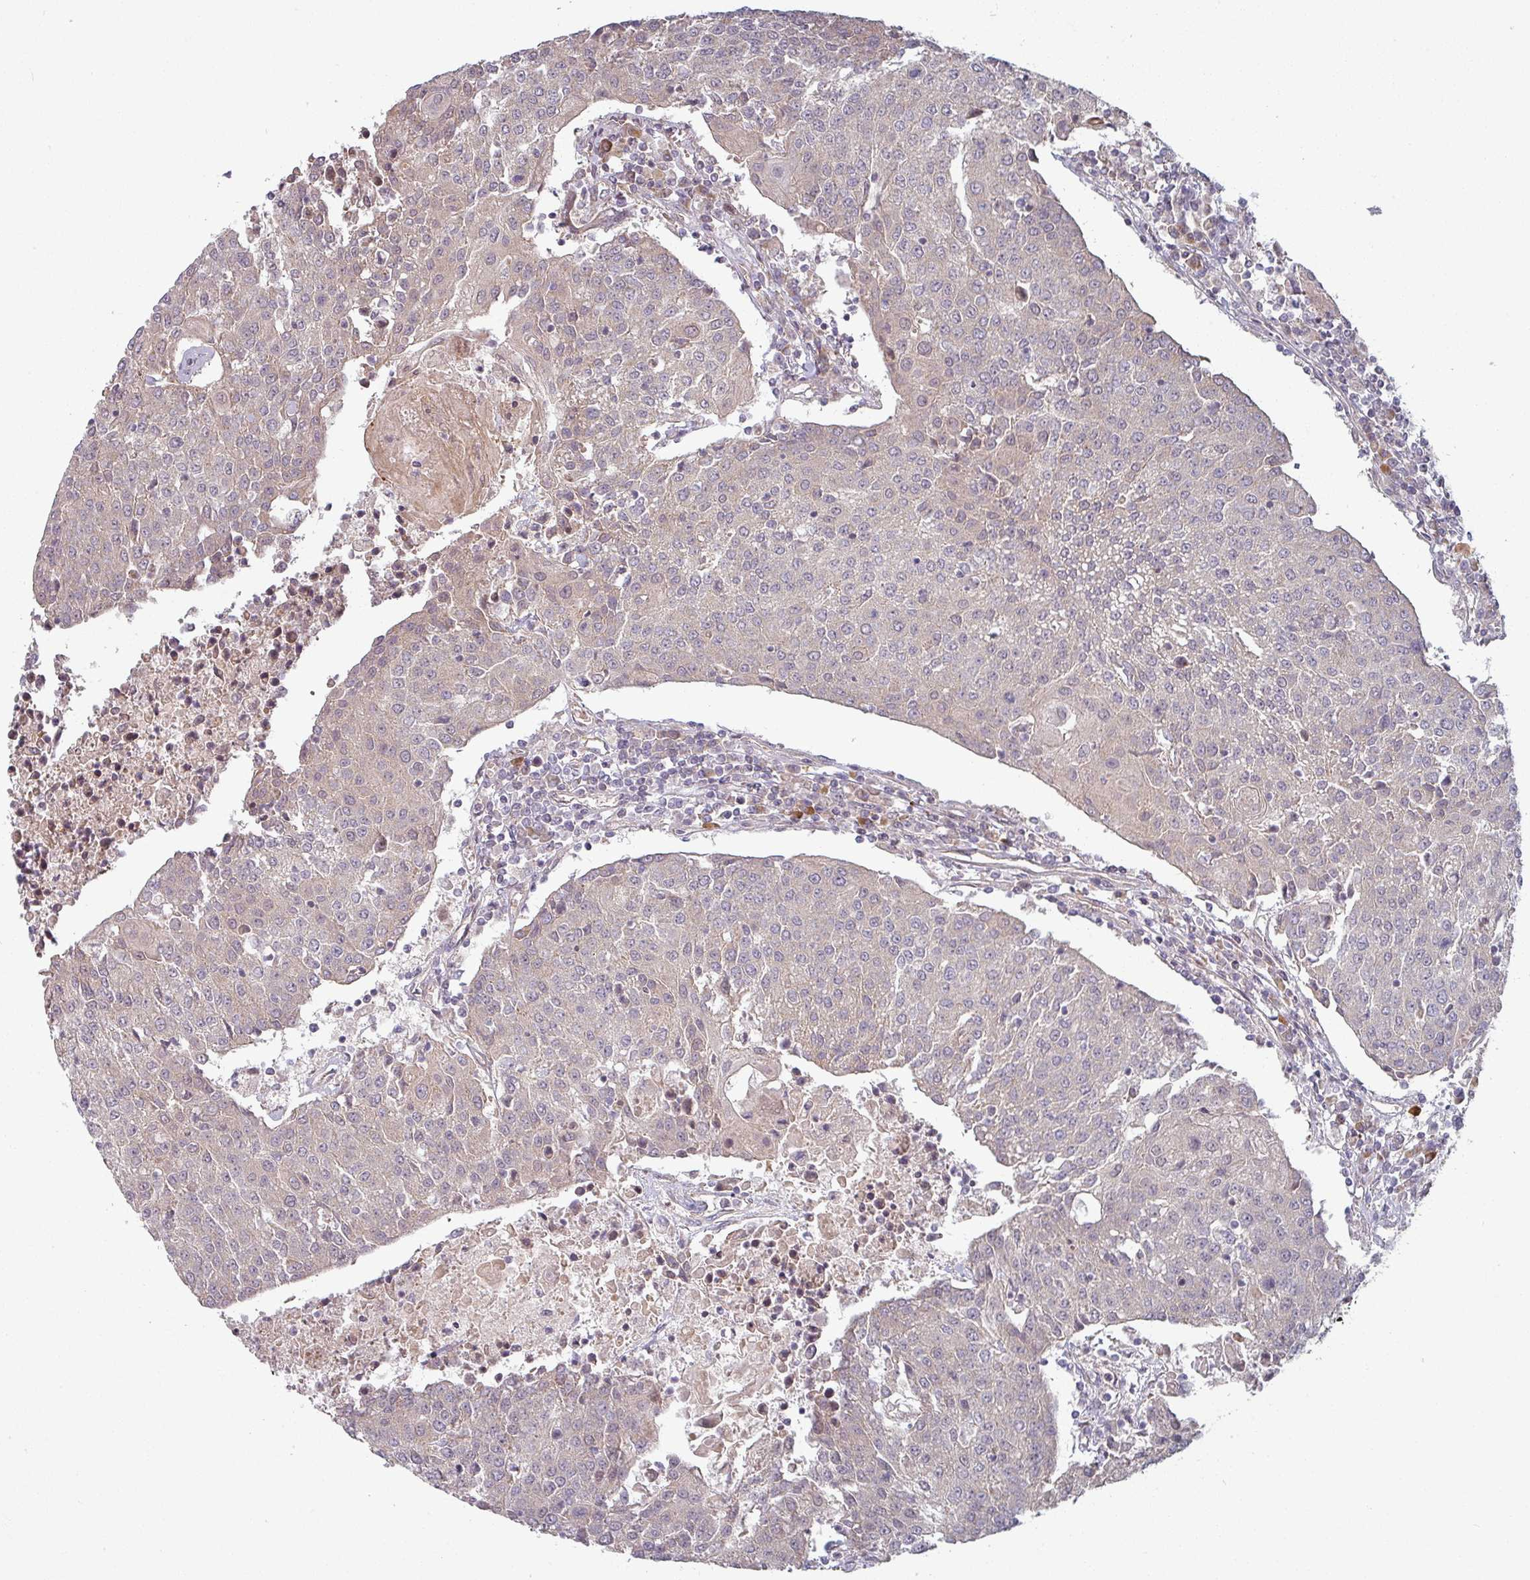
{"staining": {"intensity": "negative", "quantity": "none", "location": "none"}, "tissue": "urothelial cancer", "cell_type": "Tumor cells", "image_type": "cancer", "snomed": [{"axis": "morphology", "description": "Urothelial carcinoma, High grade"}, {"axis": "topography", "description": "Urinary bladder"}], "caption": "This is an IHC photomicrograph of human high-grade urothelial carcinoma. There is no positivity in tumor cells.", "gene": "PLEKHJ1", "patient": {"sex": "female", "age": 85}}